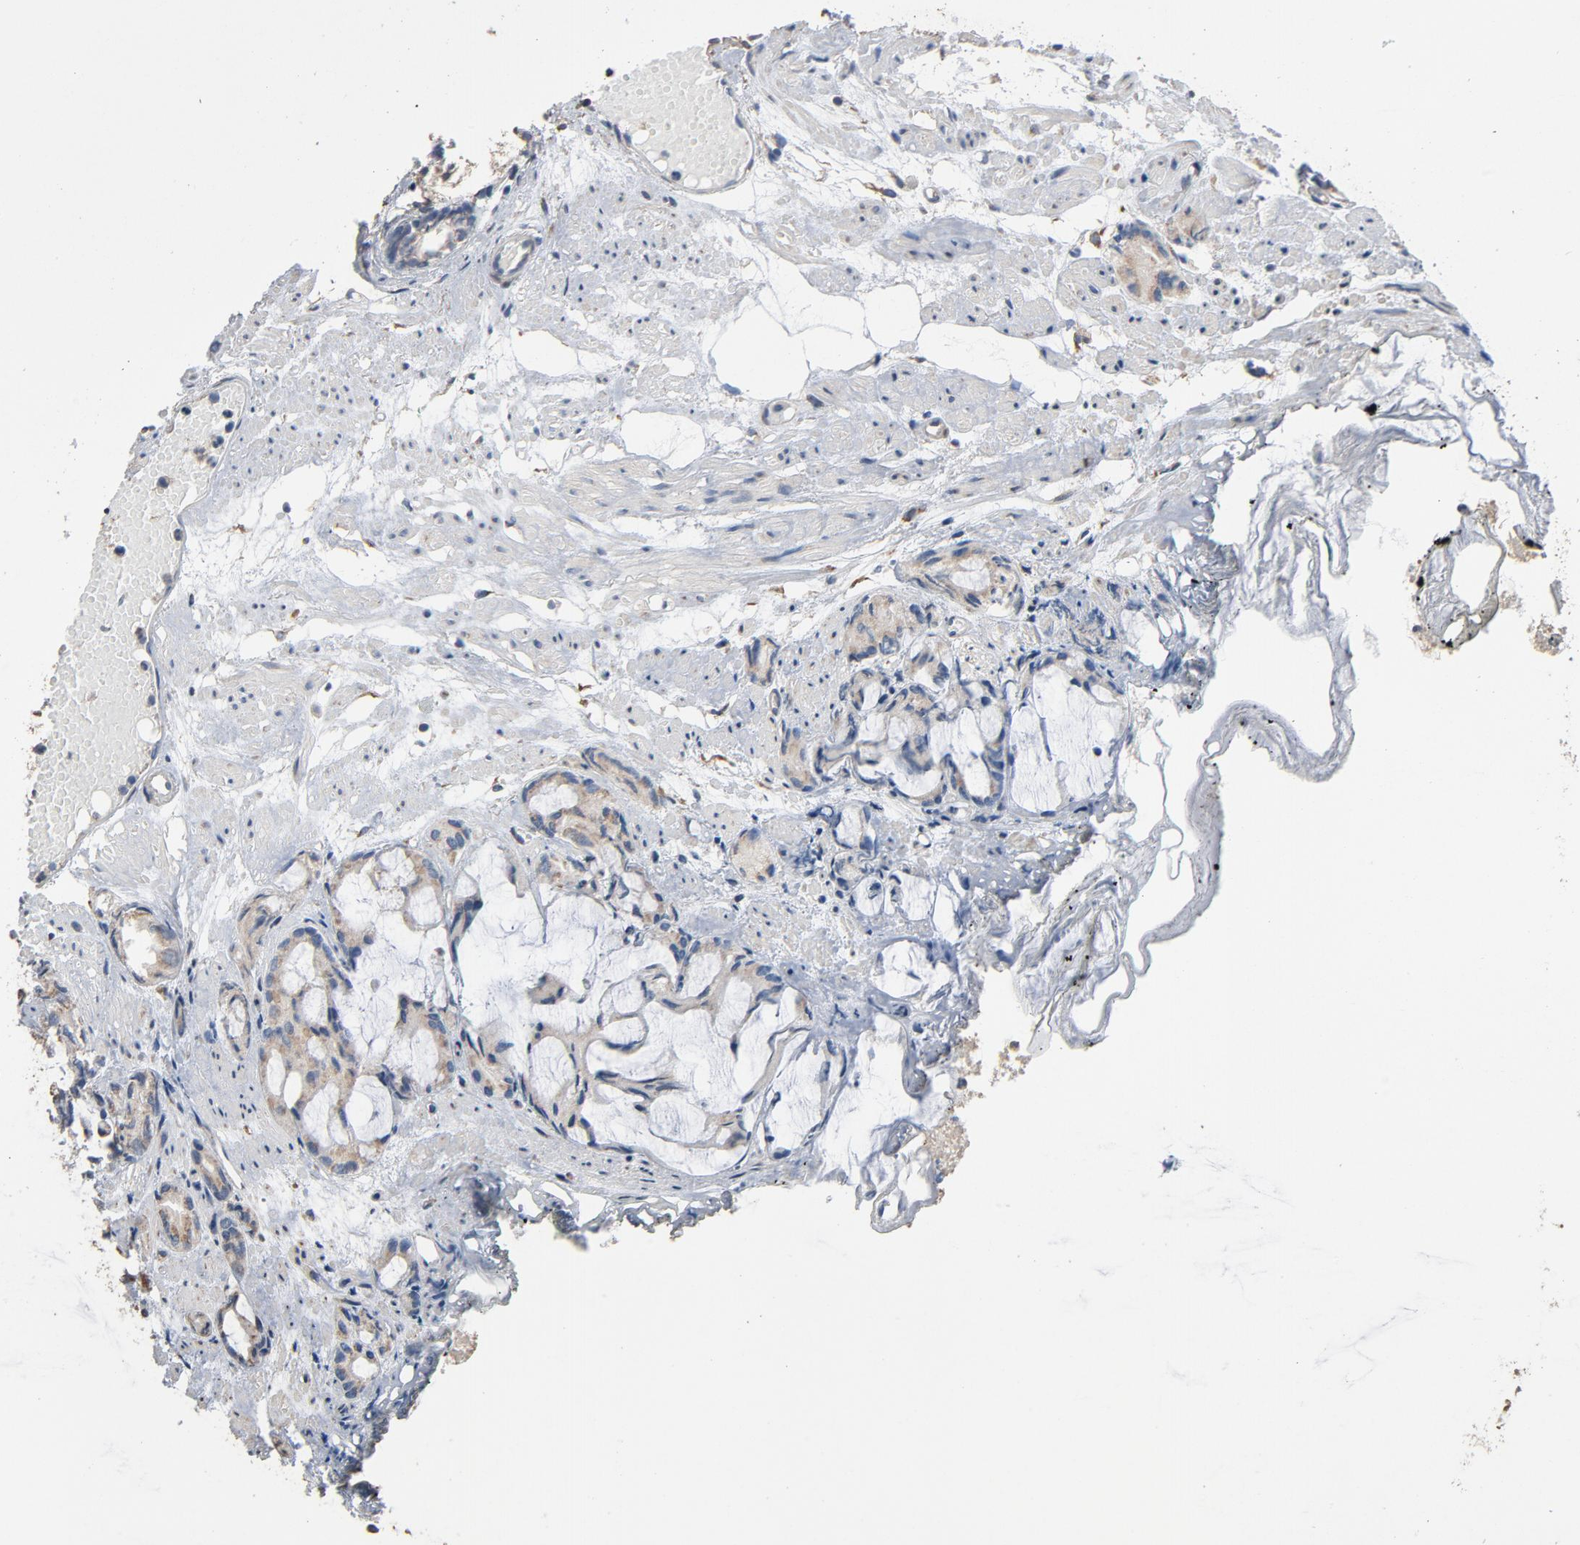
{"staining": {"intensity": "weak", "quantity": "25%-75%", "location": "cytoplasmic/membranous"}, "tissue": "prostate cancer", "cell_type": "Tumor cells", "image_type": "cancer", "snomed": [{"axis": "morphology", "description": "Adenocarcinoma, High grade"}, {"axis": "topography", "description": "Prostate"}], "caption": "Immunohistochemical staining of prostate cancer (high-grade adenocarcinoma) demonstrates low levels of weak cytoplasmic/membranous expression in approximately 25%-75% of tumor cells. (Brightfield microscopy of DAB IHC at high magnification).", "gene": "SOX6", "patient": {"sex": "male", "age": 85}}